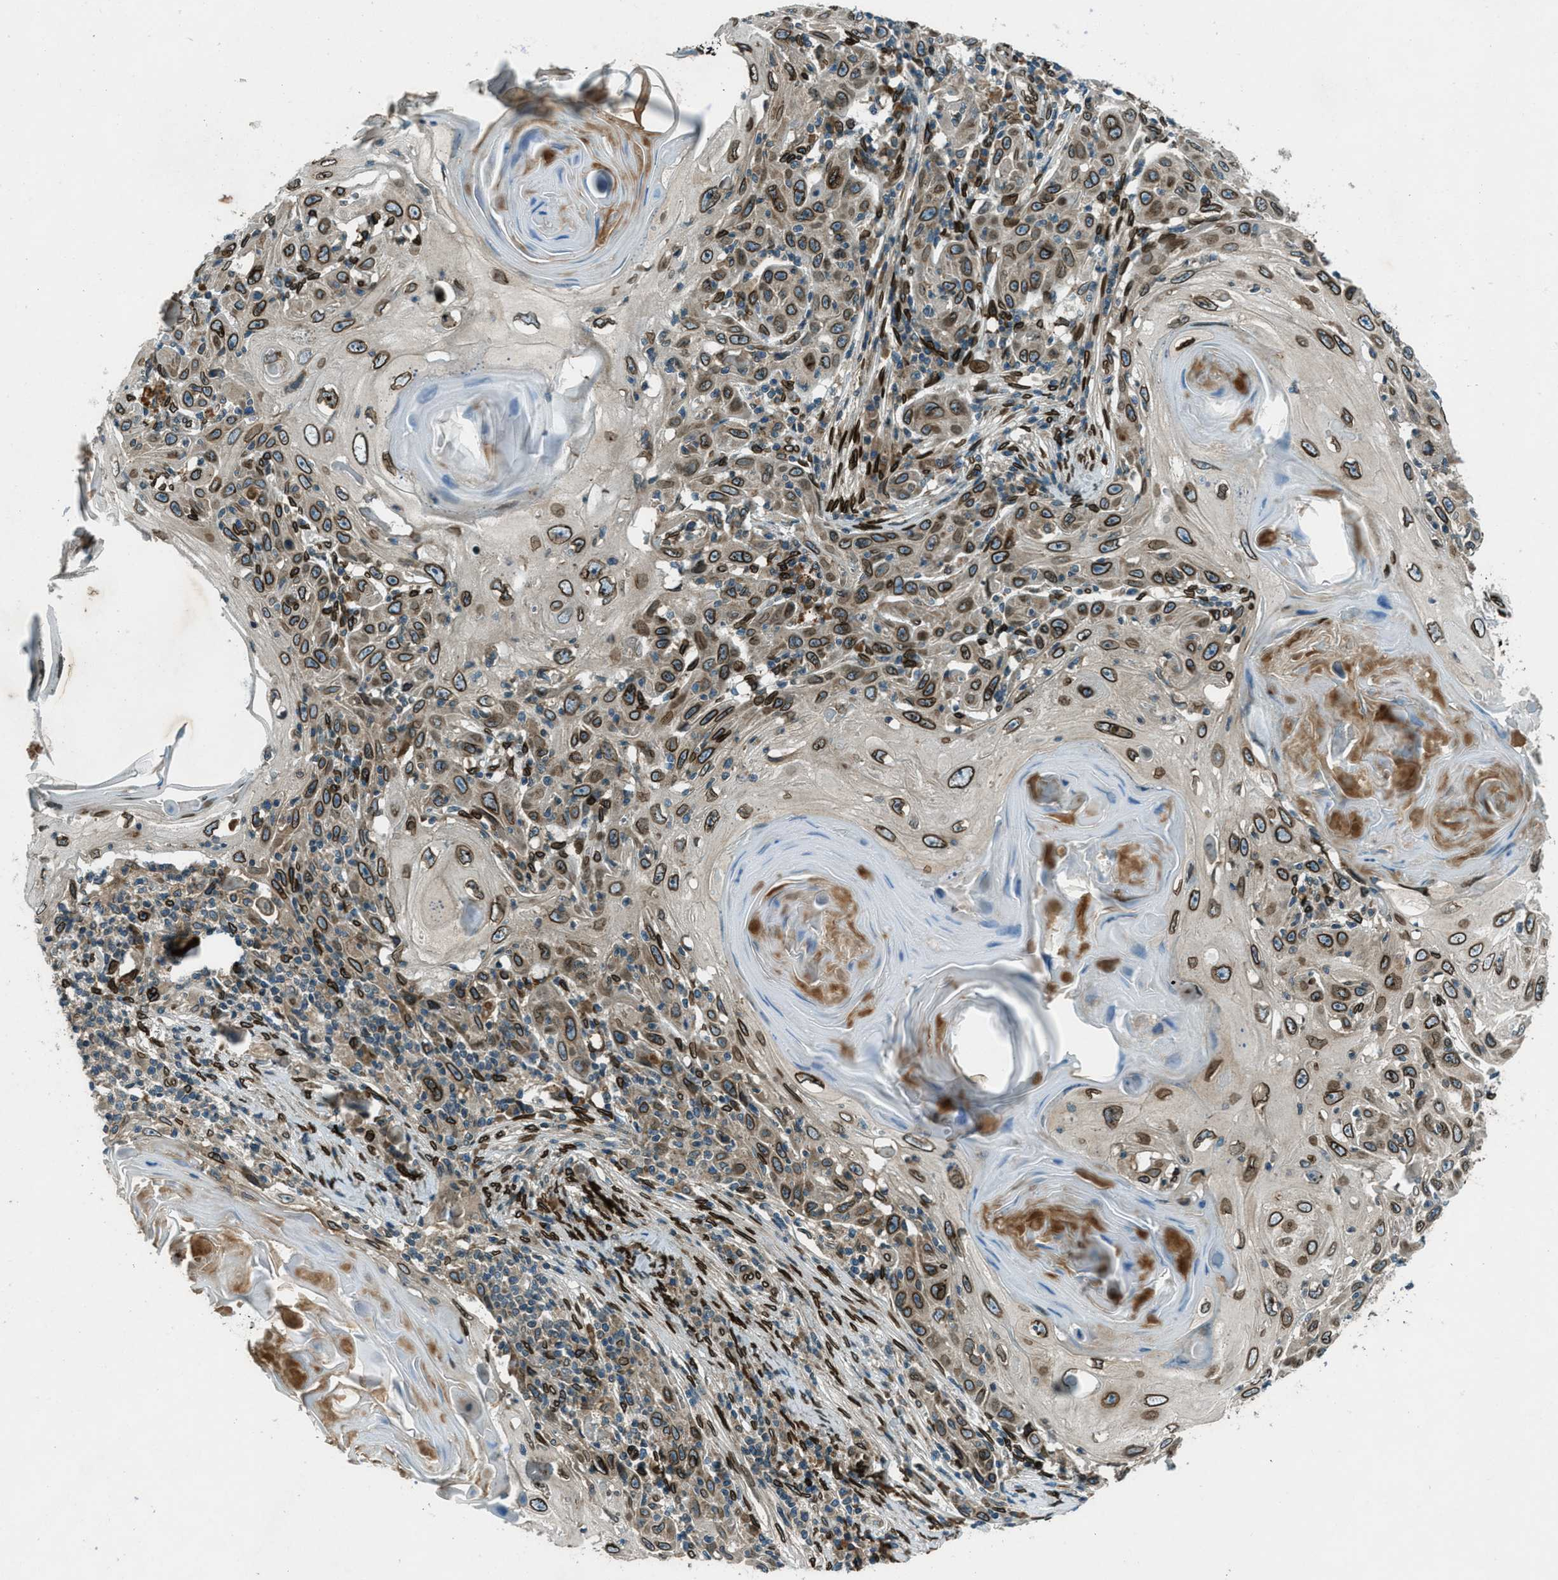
{"staining": {"intensity": "strong", "quantity": ">75%", "location": "cytoplasmic/membranous,nuclear"}, "tissue": "skin cancer", "cell_type": "Tumor cells", "image_type": "cancer", "snomed": [{"axis": "morphology", "description": "Squamous cell carcinoma, NOS"}, {"axis": "topography", "description": "Skin"}], "caption": "A photomicrograph showing strong cytoplasmic/membranous and nuclear positivity in about >75% of tumor cells in squamous cell carcinoma (skin), as visualized by brown immunohistochemical staining.", "gene": "LEMD2", "patient": {"sex": "female", "age": 88}}